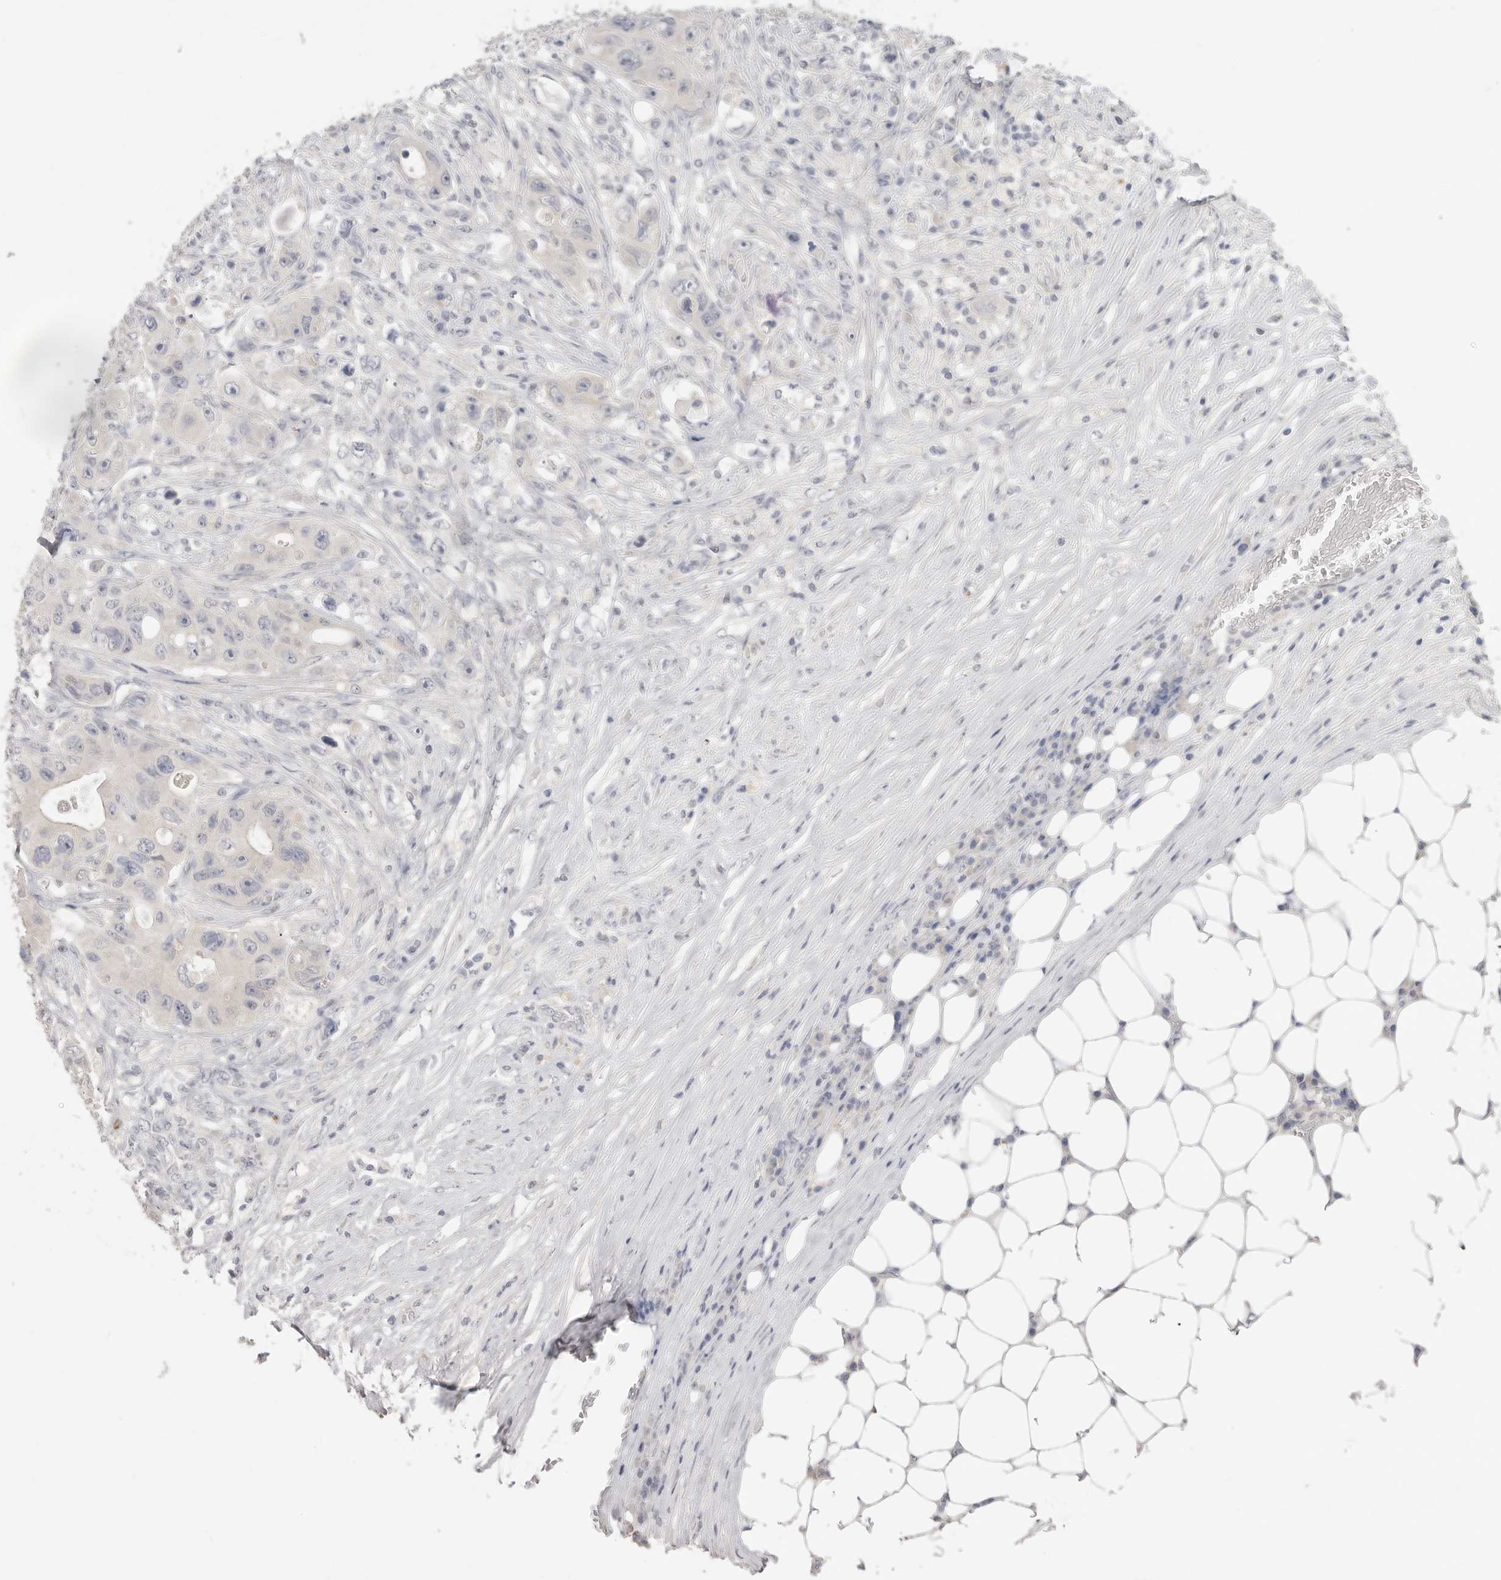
{"staining": {"intensity": "negative", "quantity": "none", "location": "none"}, "tissue": "colorectal cancer", "cell_type": "Tumor cells", "image_type": "cancer", "snomed": [{"axis": "morphology", "description": "Adenocarcinoma, NOS"}, {"axis": "topography", "description": "Colon"}], "caption": "Immunohistochemistry micrograph of colorectal cancer stained for a protein (brown), which shows no positivity in tumor cells.", "gene": "XIRP1", "patient": {"sex": "female", "age": 46}}